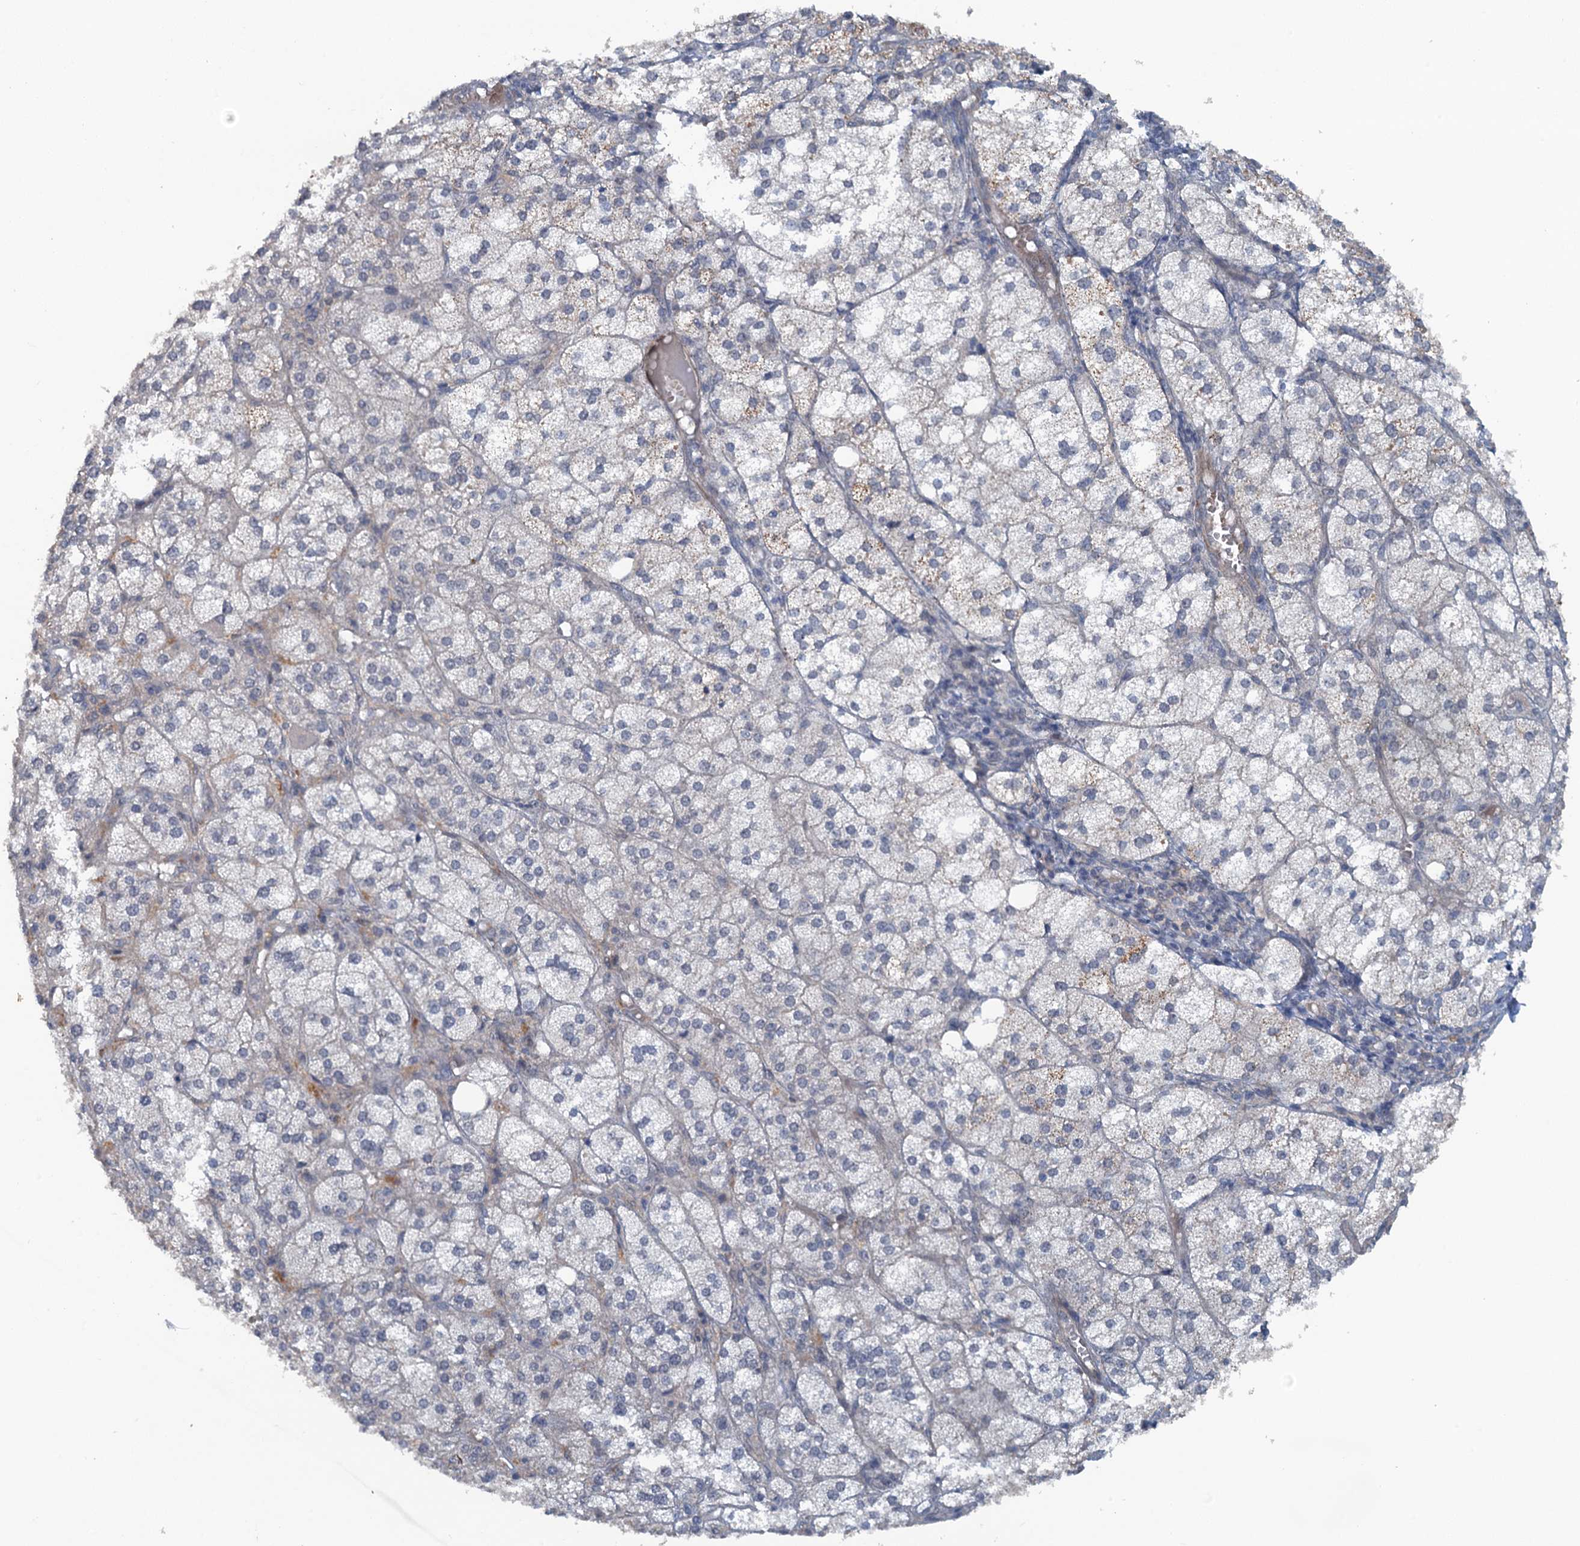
{"staining": {"intensity": "weak", "quantity": "<25%", "location": "cytoplasmic/membranous"}, "tissue": "adrenal gland", "cell_type": "Glandular cells", "image_type": "normal", "snomed": [{"axis": "morphology", "description": "Normal tissue, NOS"}, {"axis": "topography", "description": "Adrenal gland"}], "caption": "Protein analysis of benign adrenal gland demonstrates no significant expression in glandular cells. Nuclei are stained in blue.", "gene": "MYO16", "patient": {"sex": "female", "age": 61}}